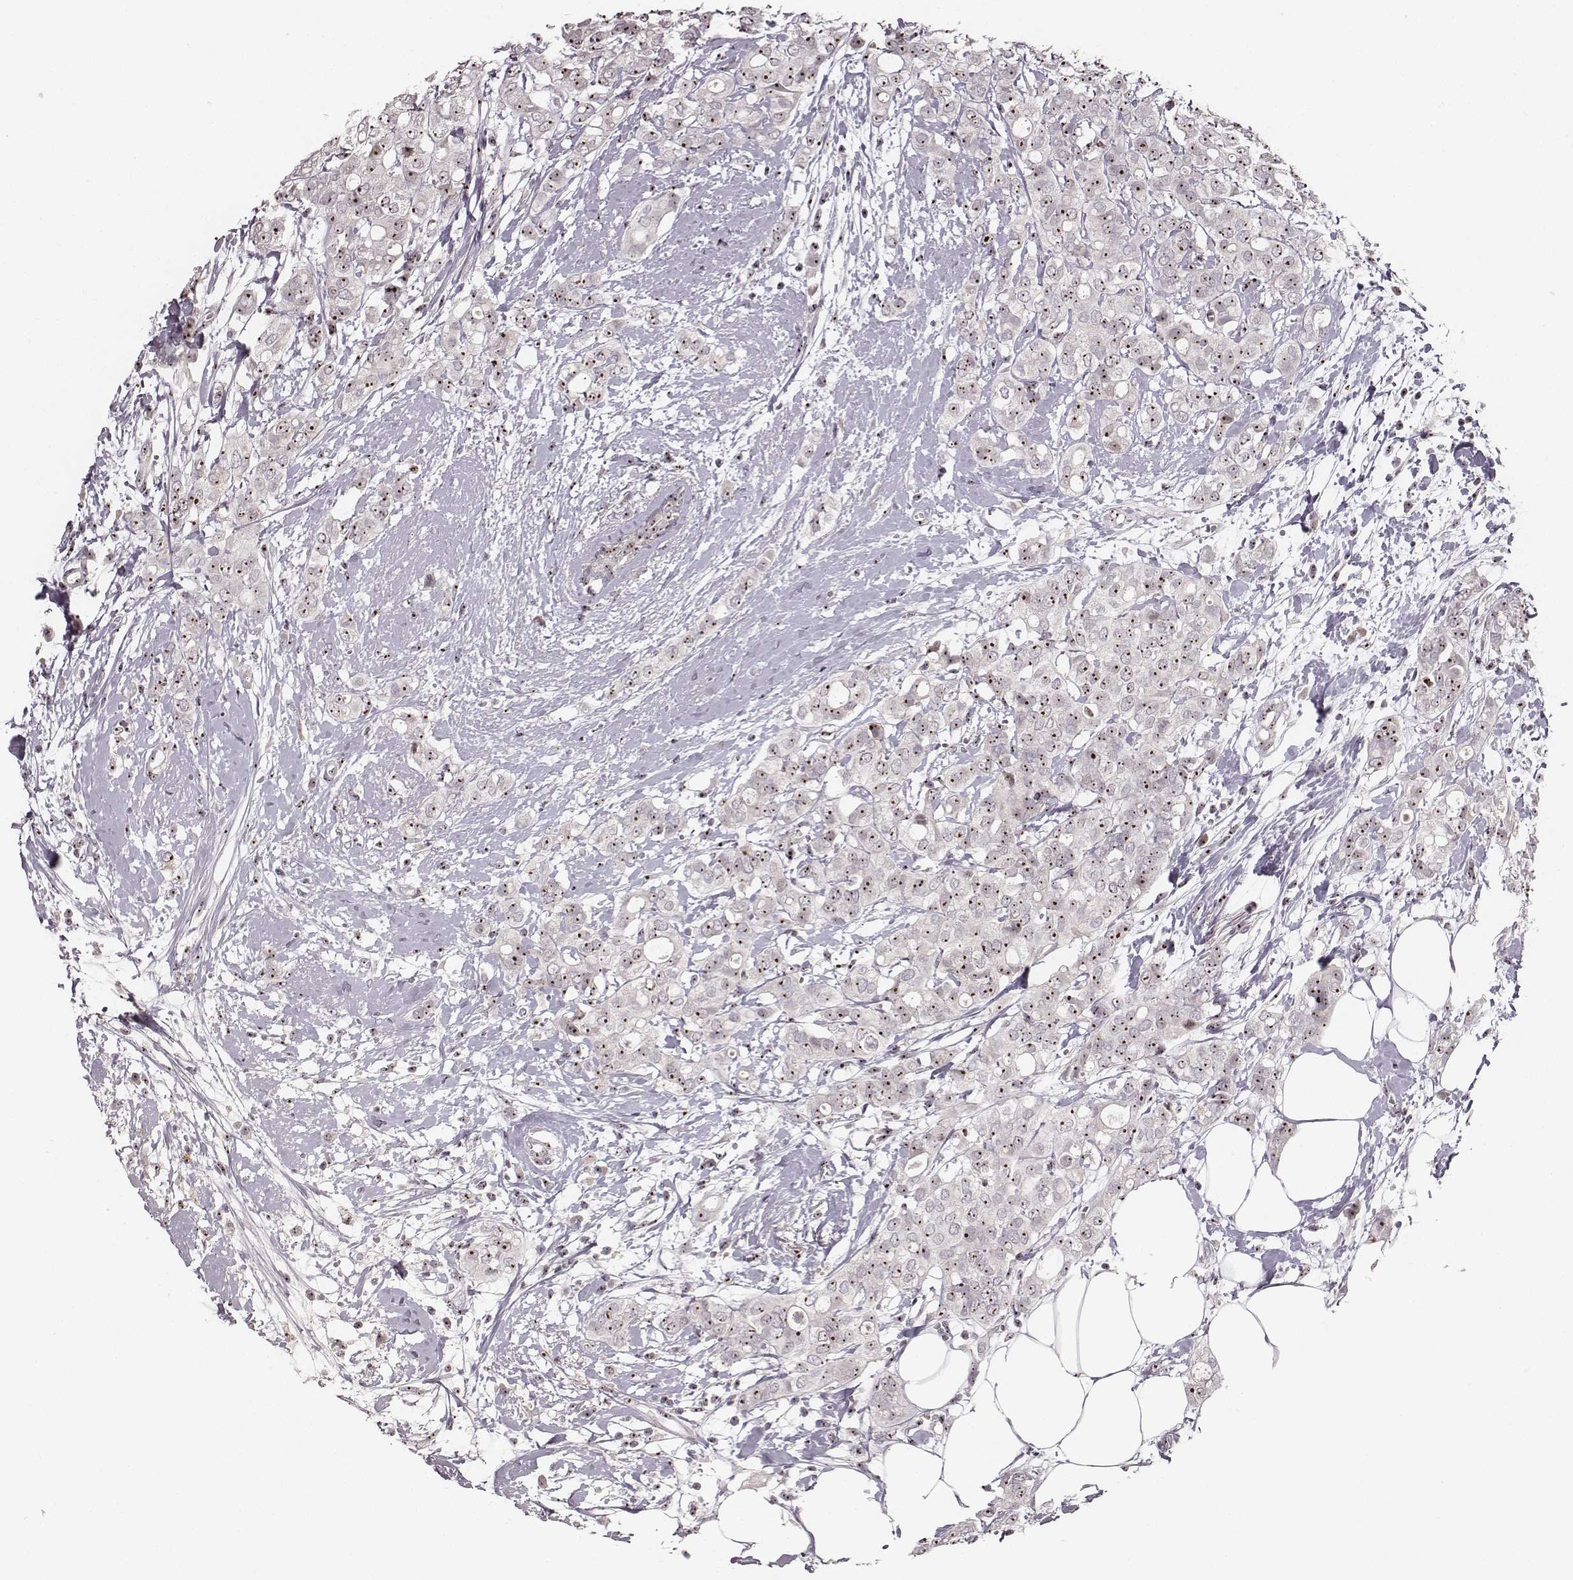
{"staining": {"intensity": "moderate", "quantity": ">75%", "location": "nuclear"}, "tissue": "breast cancer", "cell_type": "Tumor cells", "image_type": "cancer", "snomed": [{"axis": "morphology", "description": "Duct carcinoma"}, {"axis": "topography", "description": "Breast"}], "caption": "This is a micrograph of immunohistochemistry (IHC) staining of breast intraductal carcinoma, which shows moderate staining in the nuclear of tumor cells.", "gene": "NOP56", "patient": {"sex": "female", "age": 40}}